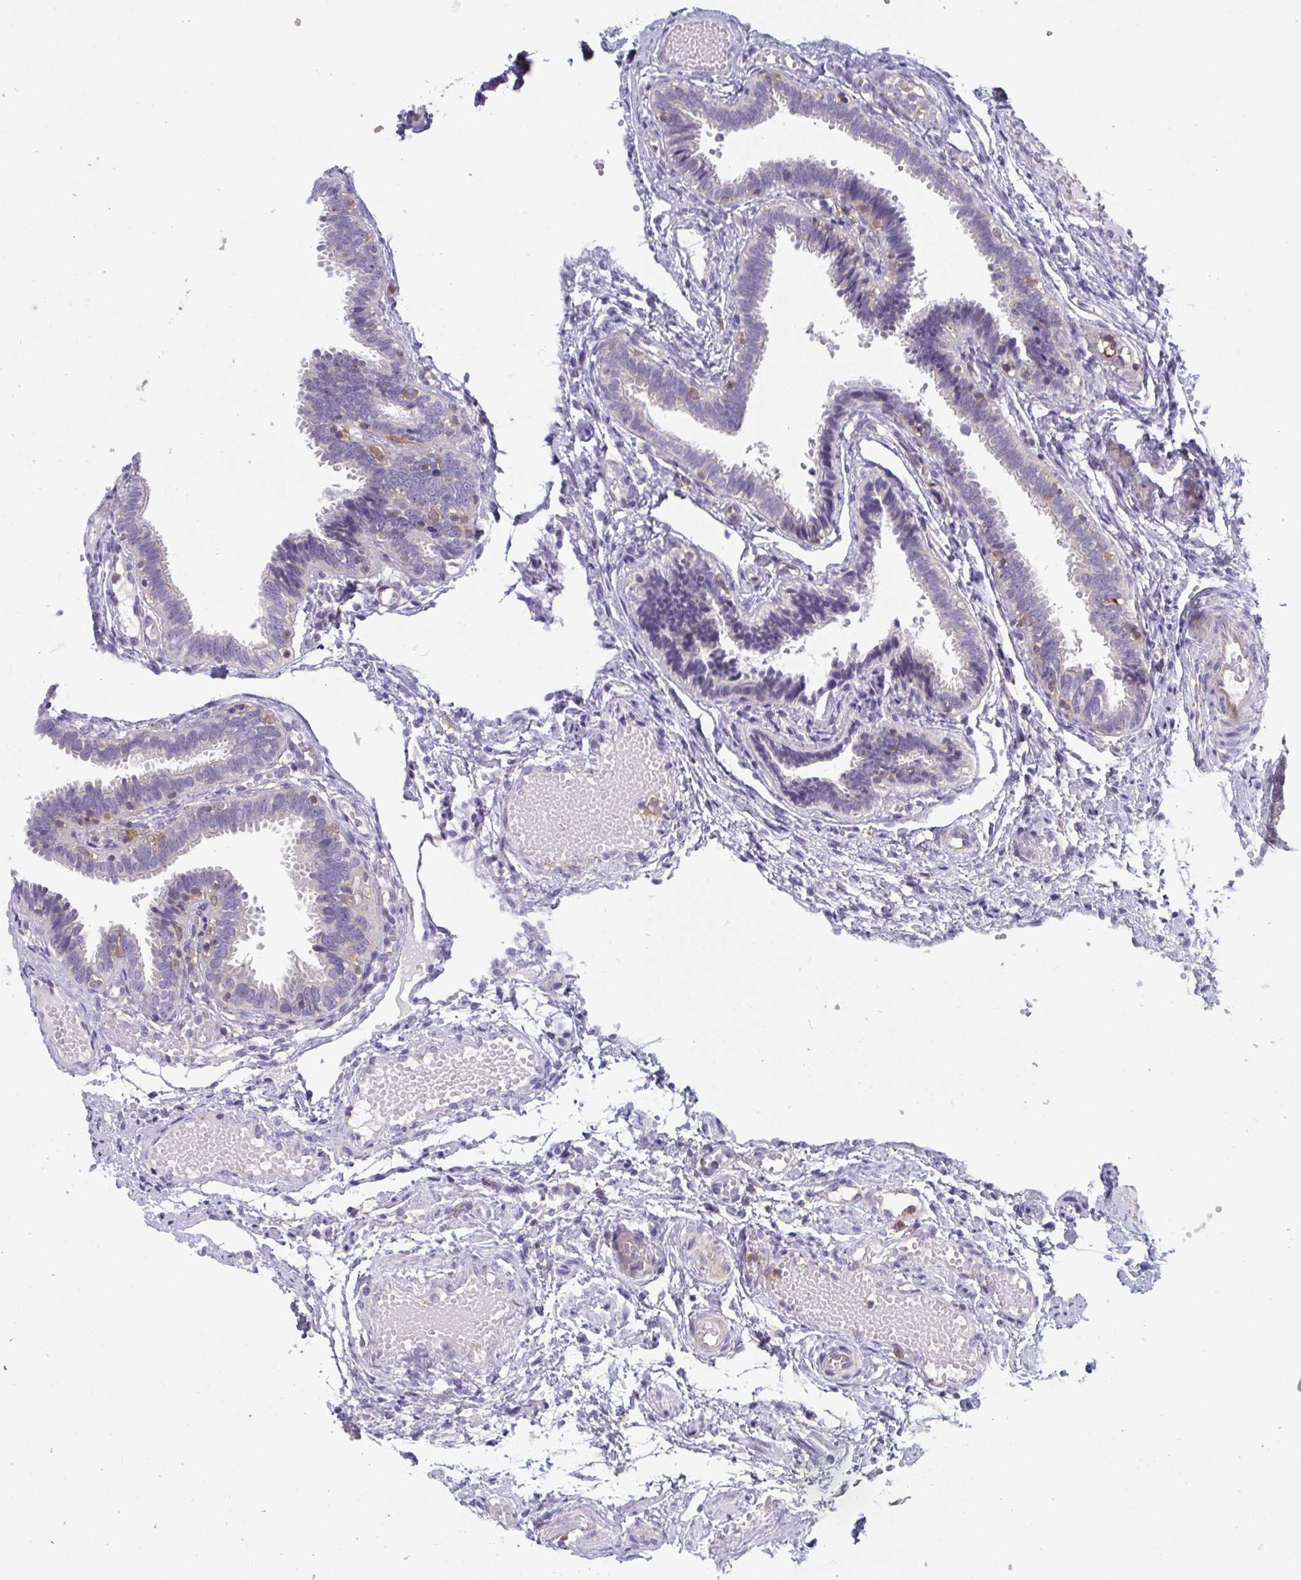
{"staining": {"intensity": "negative", "quantity": "none", "location": "none"}, "tissue": "fallopian tube", "cell_type": "Glandular cells", "image_type": "normal", "snomed": [{"axis": "morphology", "description": "Normal tissue, NOS"}, {"axis": "topography", "description": "Fallopian tube"}], "caption": "Immunohistochemical staining of unremarkable fallopian tube displays no significant positivity in glandular cells.", "gene": "DISP2", "patient": {"sex": "female", "age": 37}}